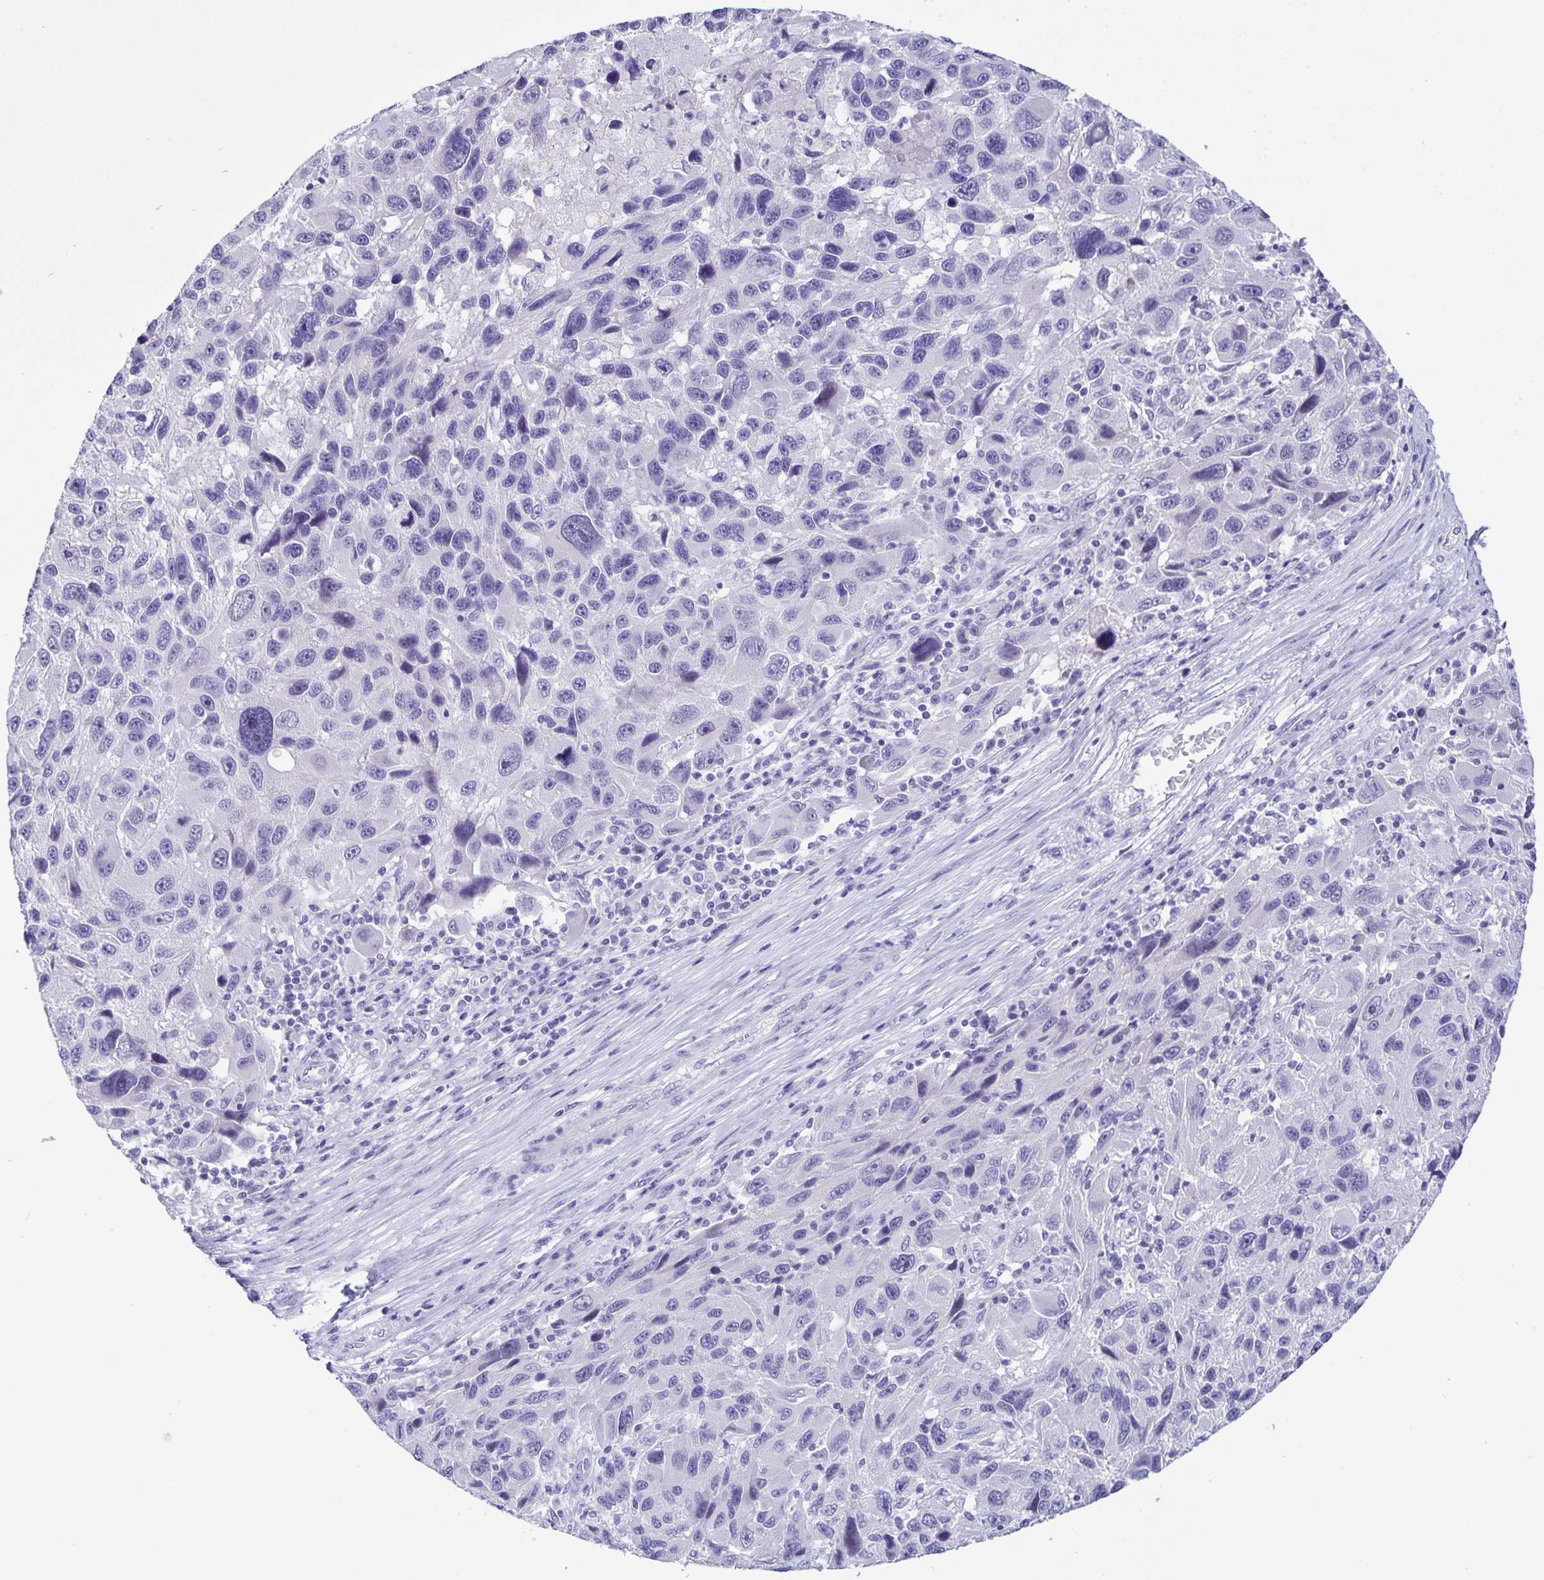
{"staining": {"intensity": "negative", "quantity": "none", "location": "none"}, "tissue": "melanoma", "cell_type": "Tumor cells", "image_type": "cancer", "snomed": [{"axis": "morphology", "description": "Malignant melanoma, NOS"}, {"axis": "topography", "description": "Skin"}], "caption": "Immunohistochemical staining of human malignant melanoma demonstrates no significant positivity in tumor cells. Nuclei are stained in blue.", "gene": "ERMN", "patient": {"sex": "male", "age": 53}}